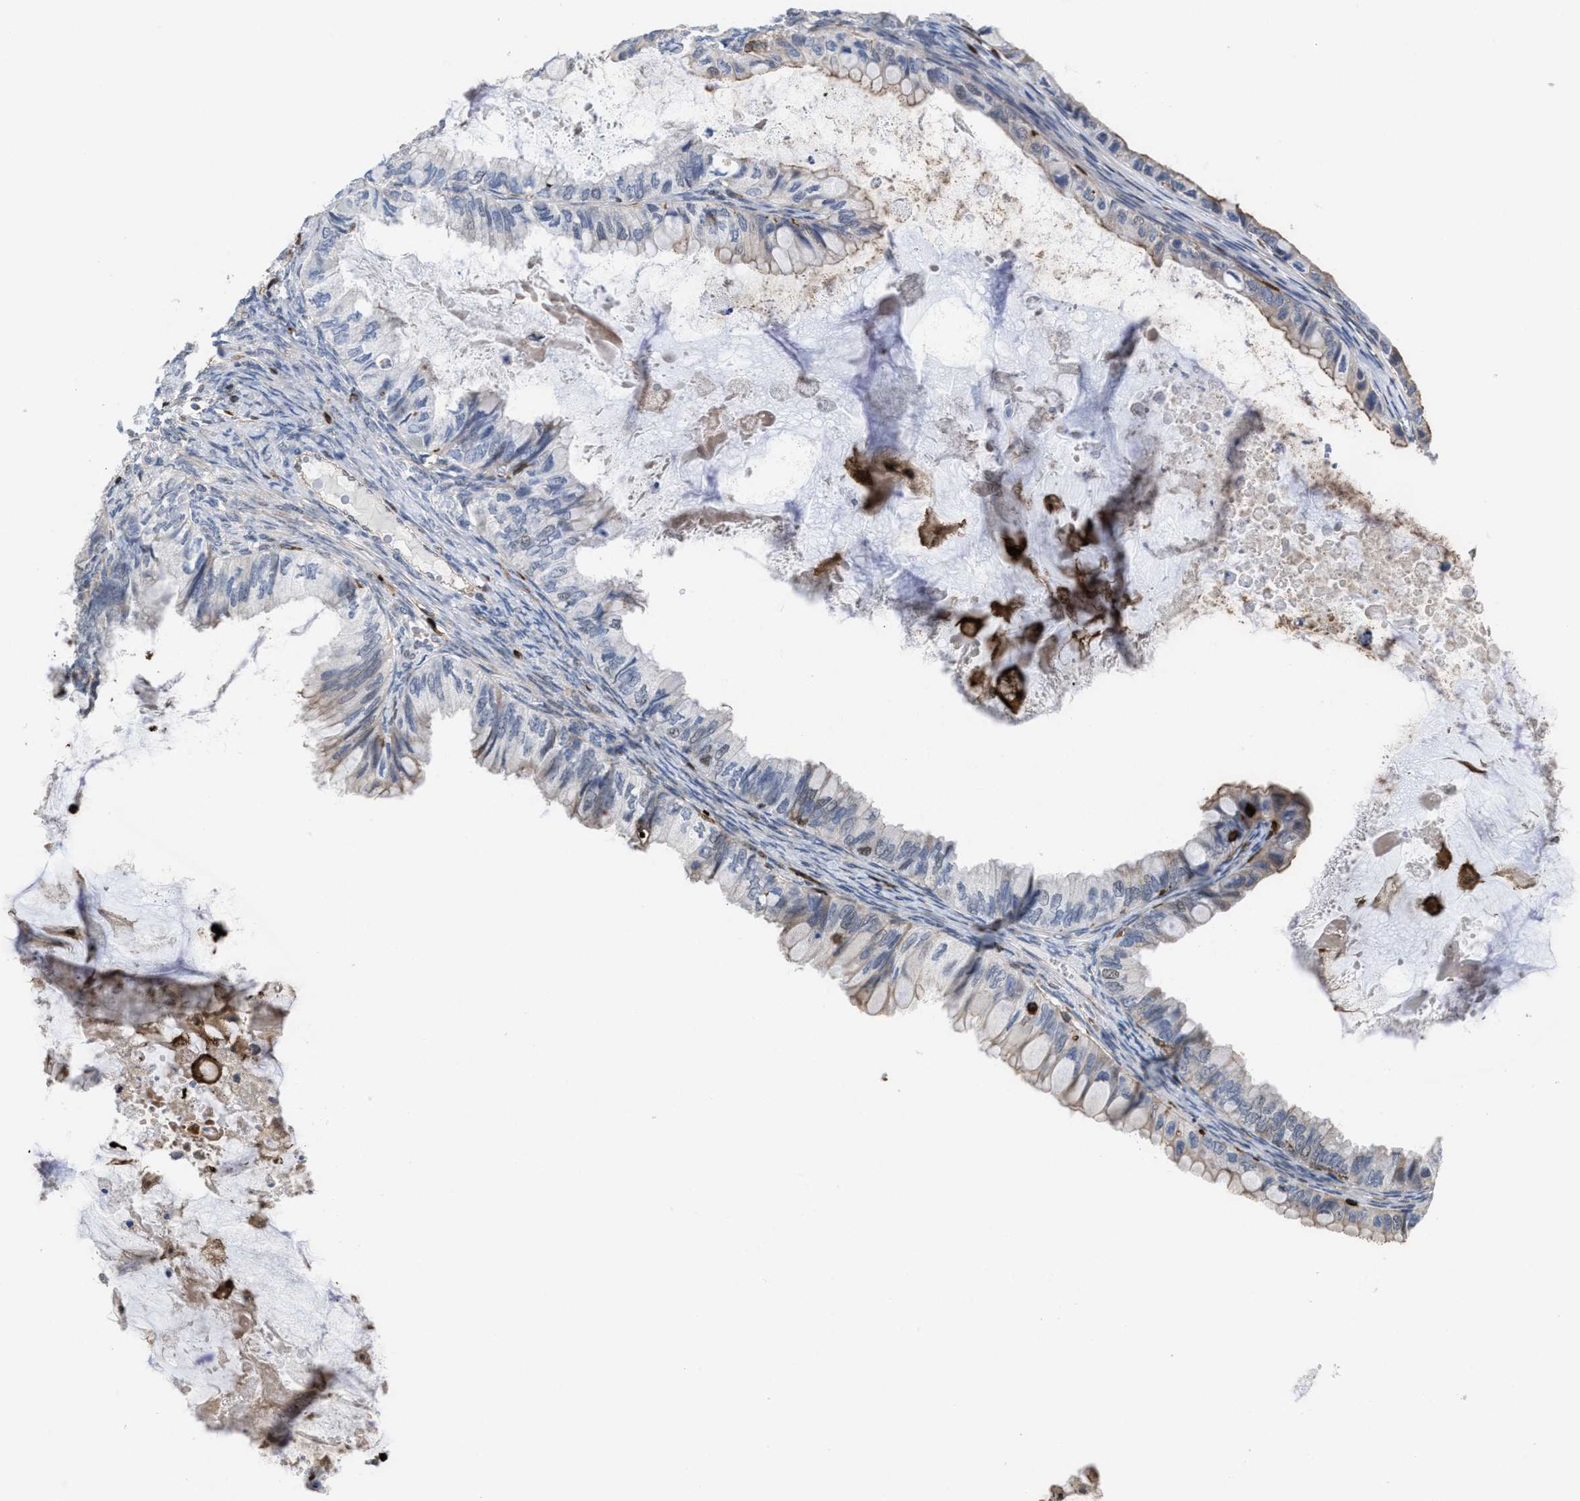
{"staining": {"intensity": "weak", "quantity": "<25%", "location": "cytoplasmic/membranous"}, "tissue": "ovarian cancer", "cell_type": "Tumor cells", "image_type": "cancer", "snomed": [{"axis": "morphology", "description": "Cystadenocarcinoma, mucinous, NOS"}, {"axis": "topography", "description": "Ovary"}], "caption": "An image of ovarian mucinous cystadenocarcinoma stained for a protein exhibits no brown staining in tumor cells. The staining is performed using DAB (3,3'-diaminobenzidine) brown chromogen with nuclei counter-stained in using hematoxylin.", "gene": "PTPRE", "patient": {"sex": "female", "age": 80}}